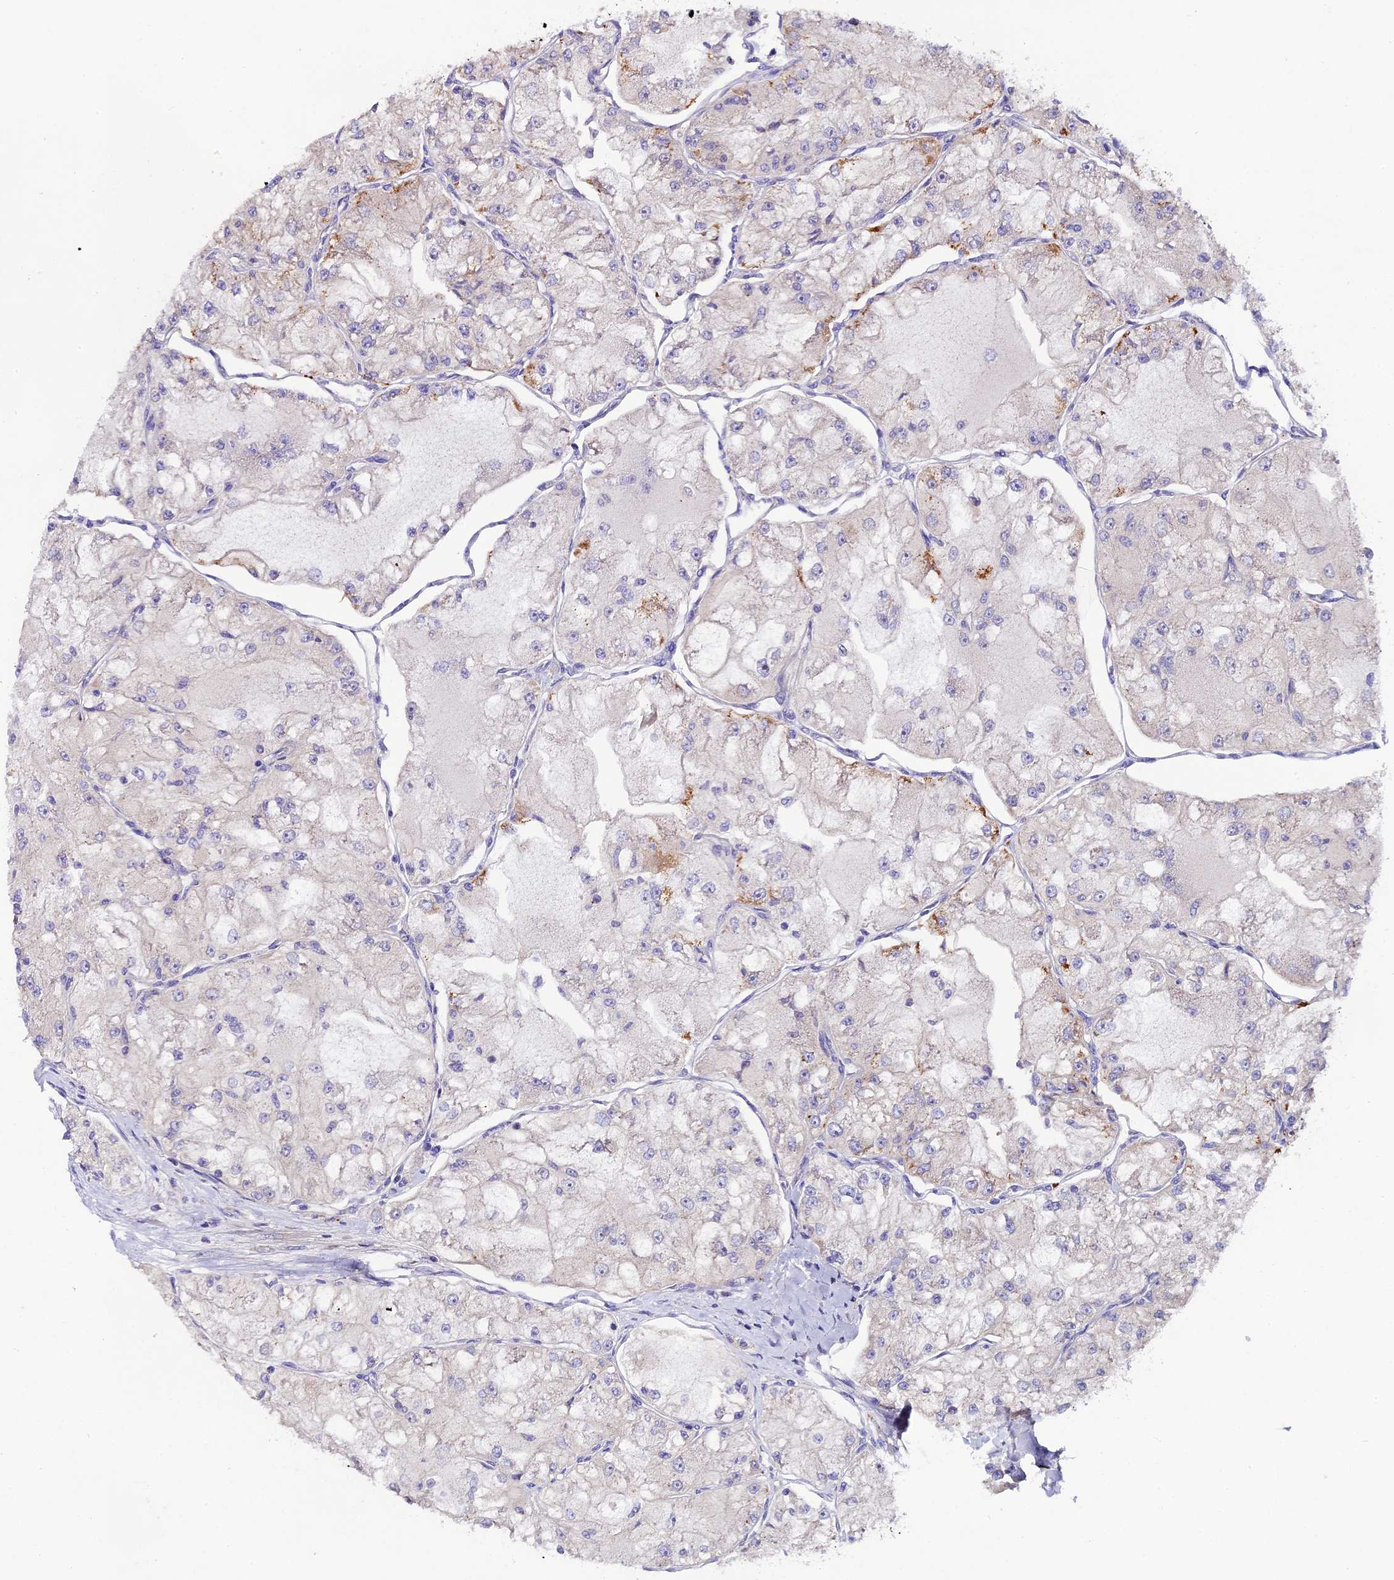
{"staining": {"intensity": "negative", "quantity": "none", "location": "none"}, "tissue": "renal cancer", "cell_type": "Tumor cells", "image_type": "cancer", "snomed": [{"axis": "morphology", "description": "Adenocarcinoma, NOS"}, {"axis": "topography", "description": "Kidney"}], "caption": "Immunohistochemical staining of human renal cancer demonstrates no significant staining in tumor cells.", "gene": "PIGU", "patient": {"sex": "female", "age": 72}}